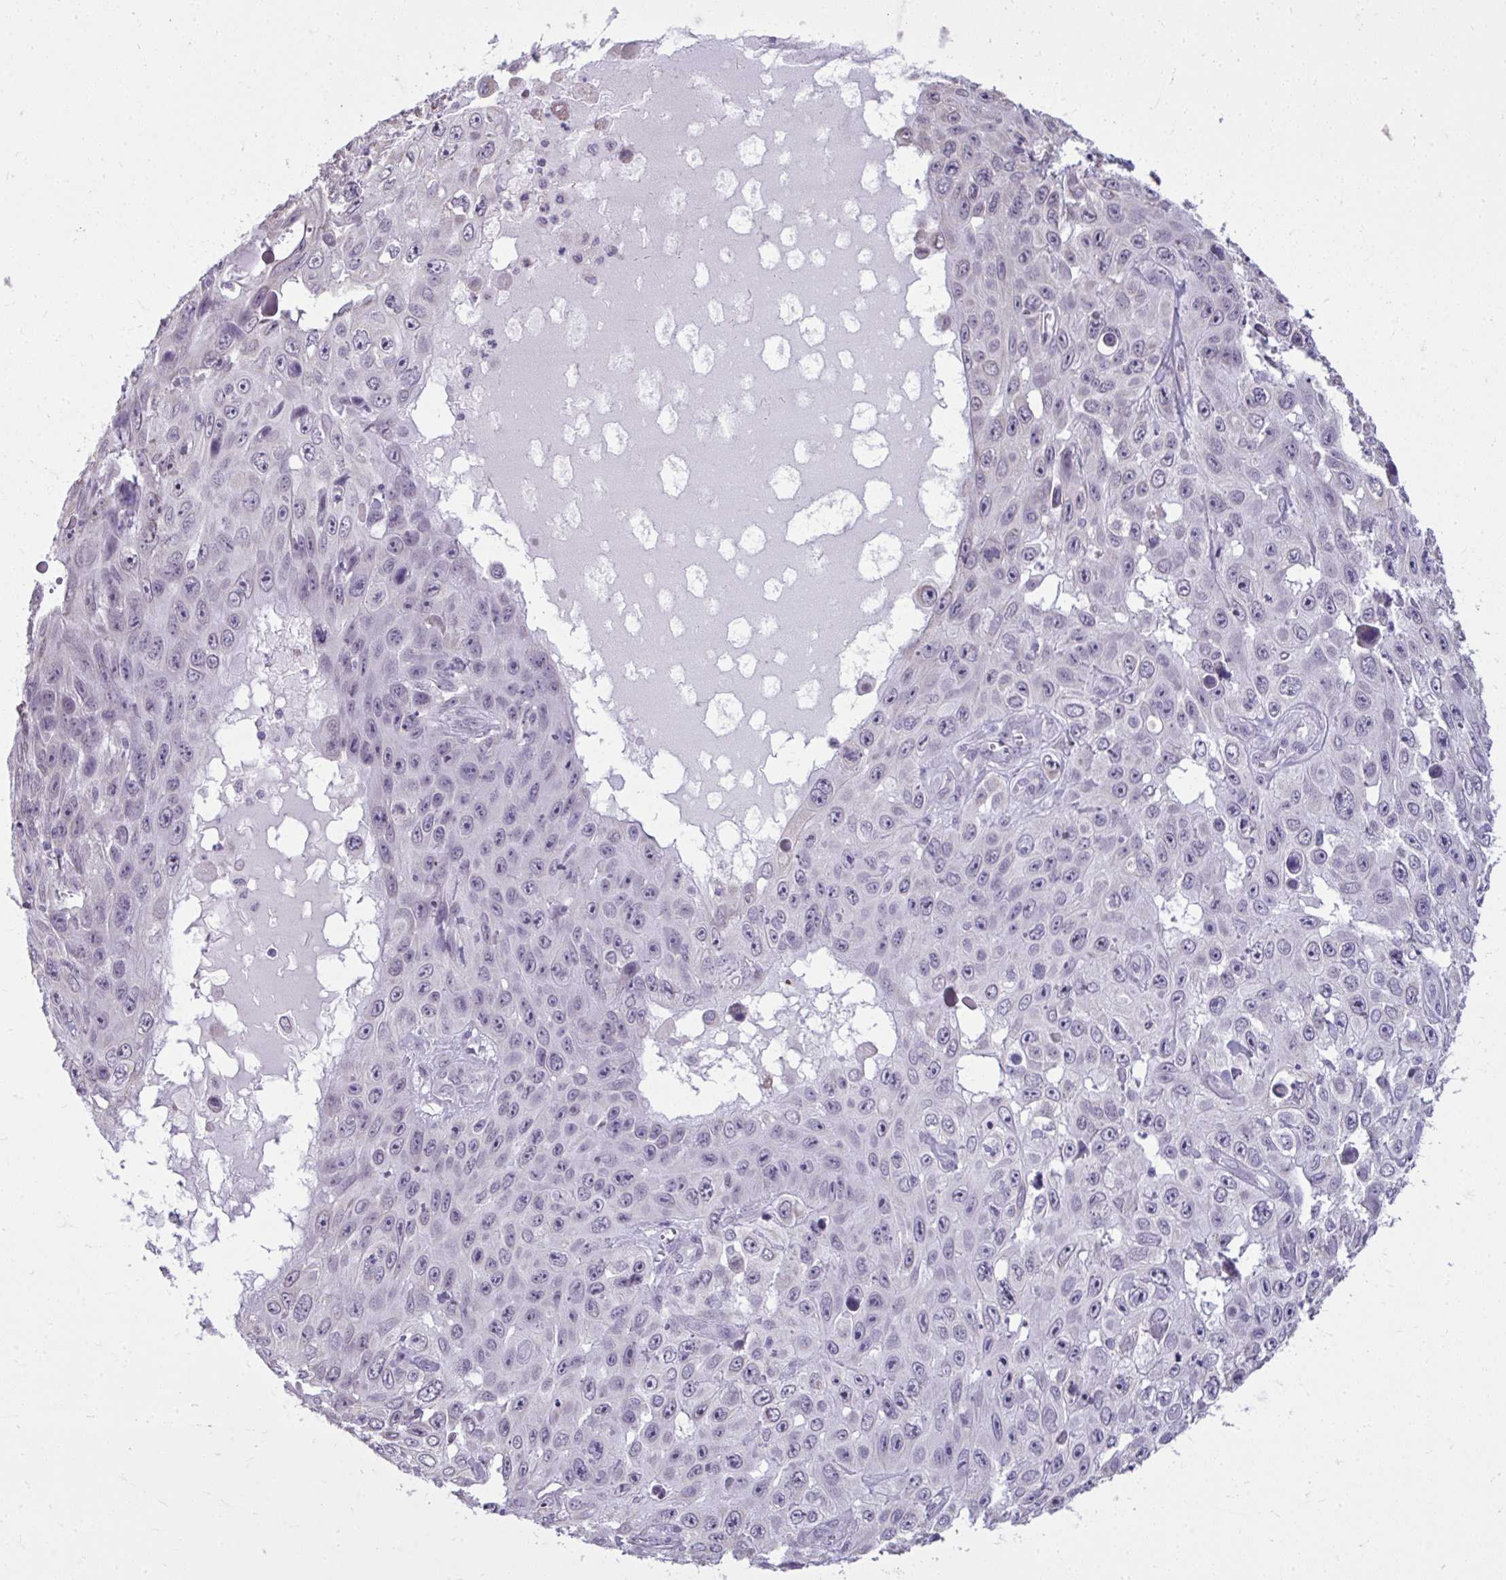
{"staining": {"intensity": "negative", "quantity": "none", "location": "none"}, "tissue": "skin cancer", "cell_type": "Tumor cells", "image_type": "cancer", "snomed": [{"axis": "morphology", "description": "Squamous cell carcinoma, NOS"}, {"axis": "topography", "description": "Skin"}], "caption": "Tumor cells show no significant protein expression in skin squamous cell carcinoma.", "gene": "NPPA", "patient": {"sex": "male", "age": 82}}